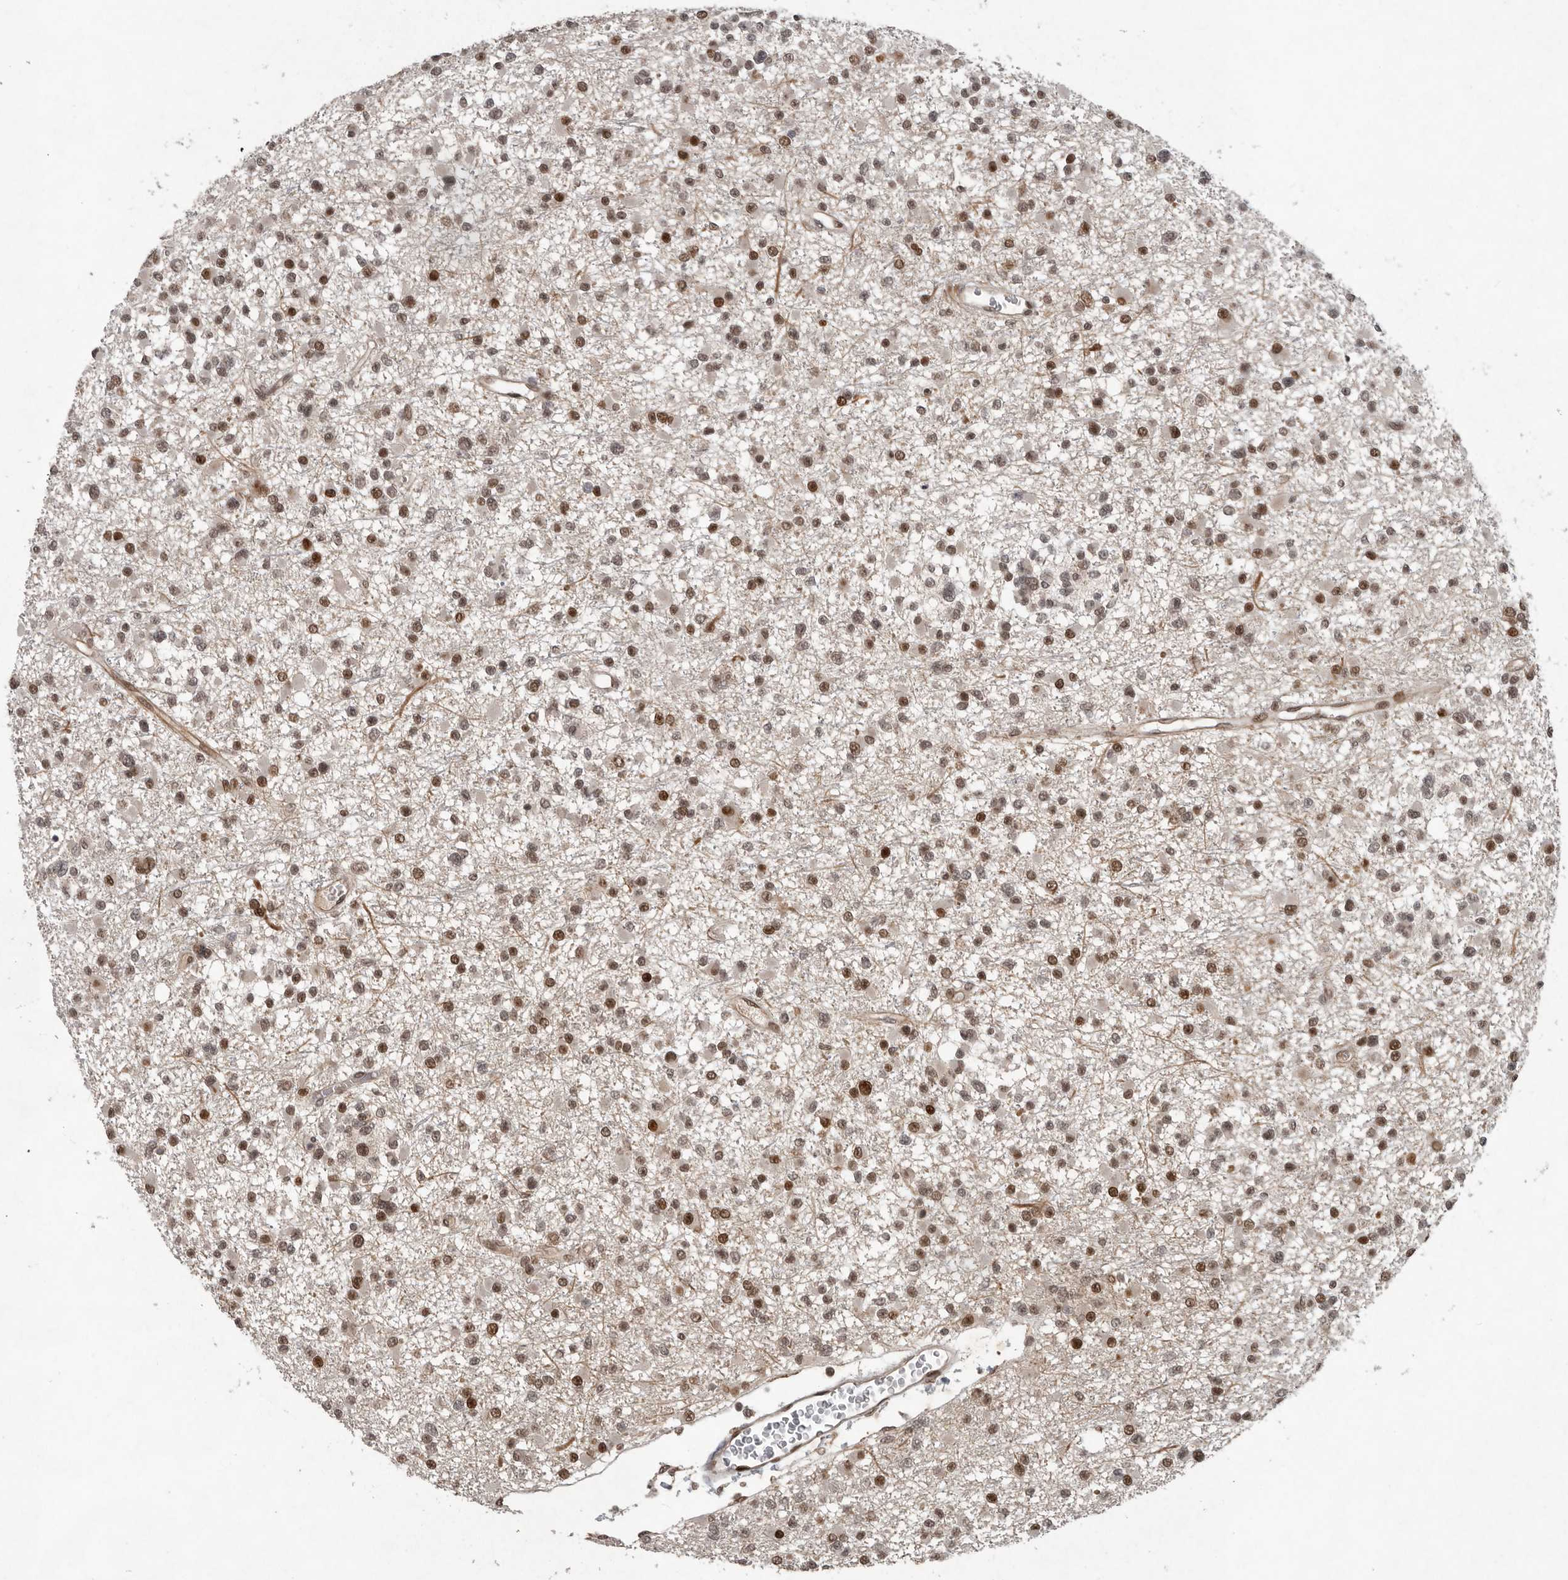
{"staining": {"intensity": "moderate", "quantity": "25%-75%", "location": "nuclear"}, "tissue": "glioma", "cell_type": "Tumor cells", "image_type": "cancer", "snomed": [{"axis": "morphology", "description": "Glioma, malignant, Low grade"}, {"axis": "topography", "description": "Brain"}], "caption": "Immunohistochemical staining of malignant glioma (low-grade) shows moderate nuclear protein positivity in approximately 25%-75% of tumor cells.", "gene": "CDC27", "patient": {"sex": "female", "age": 22}}